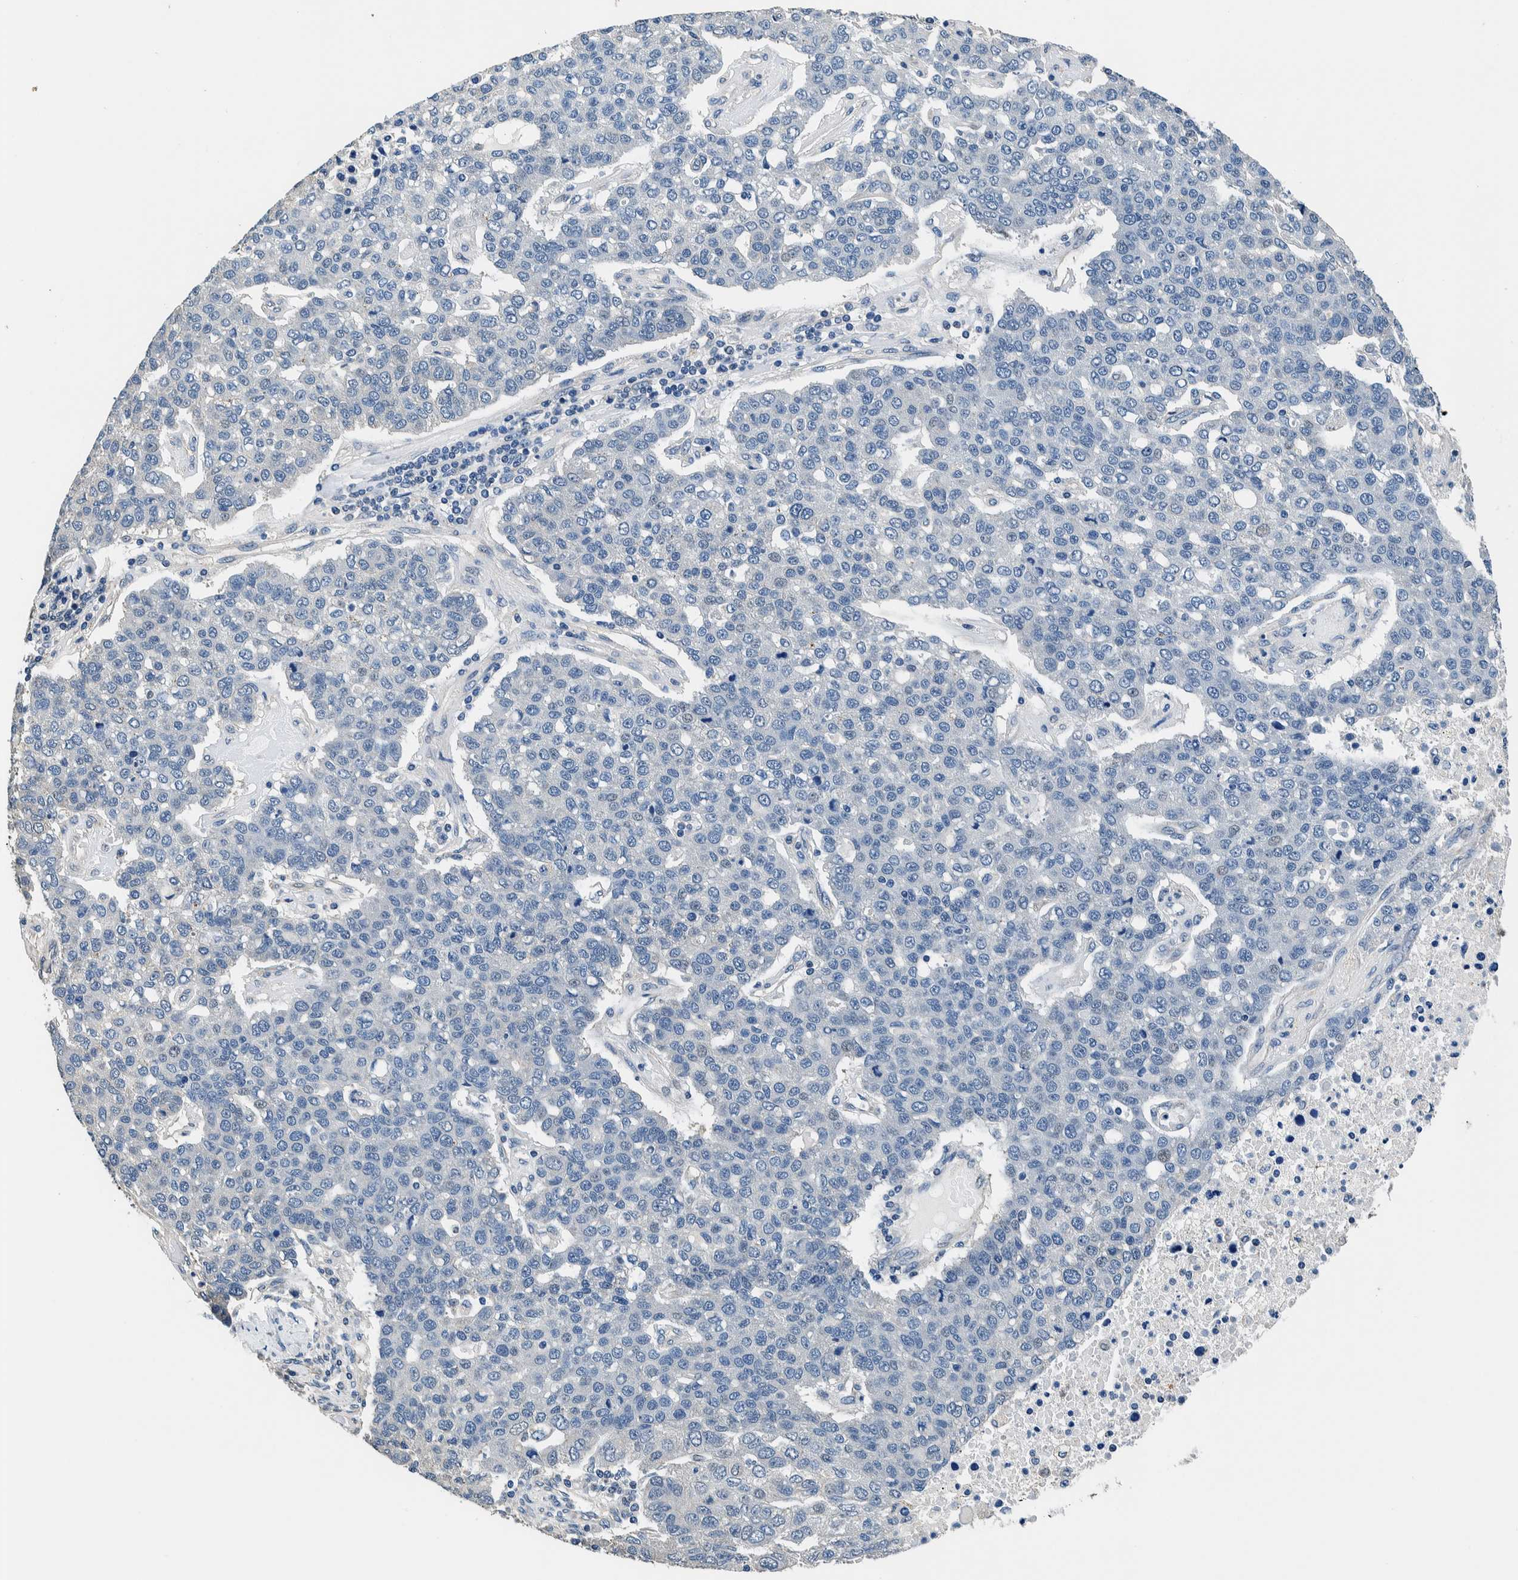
{"staining": {"intensity": "negative", "quantity": "none", "location": "none"}, "tissue": "pancreatic cancer", "cell_type": "Tumor cells", "image_type": "cancer", "snomed": [{"axis": "morphology", "description": "Adenocarcinoma, NOS"}, {"axis": "topography", "description": "Pancreas"}], "caption": "Pancreatic cancer (adenocarcinoma) was stained to show a protein in brown. There is no significant positivity in tumor cells.", "gene": "NIBAN2", "patient": {"sex": "female", "age": 61}}